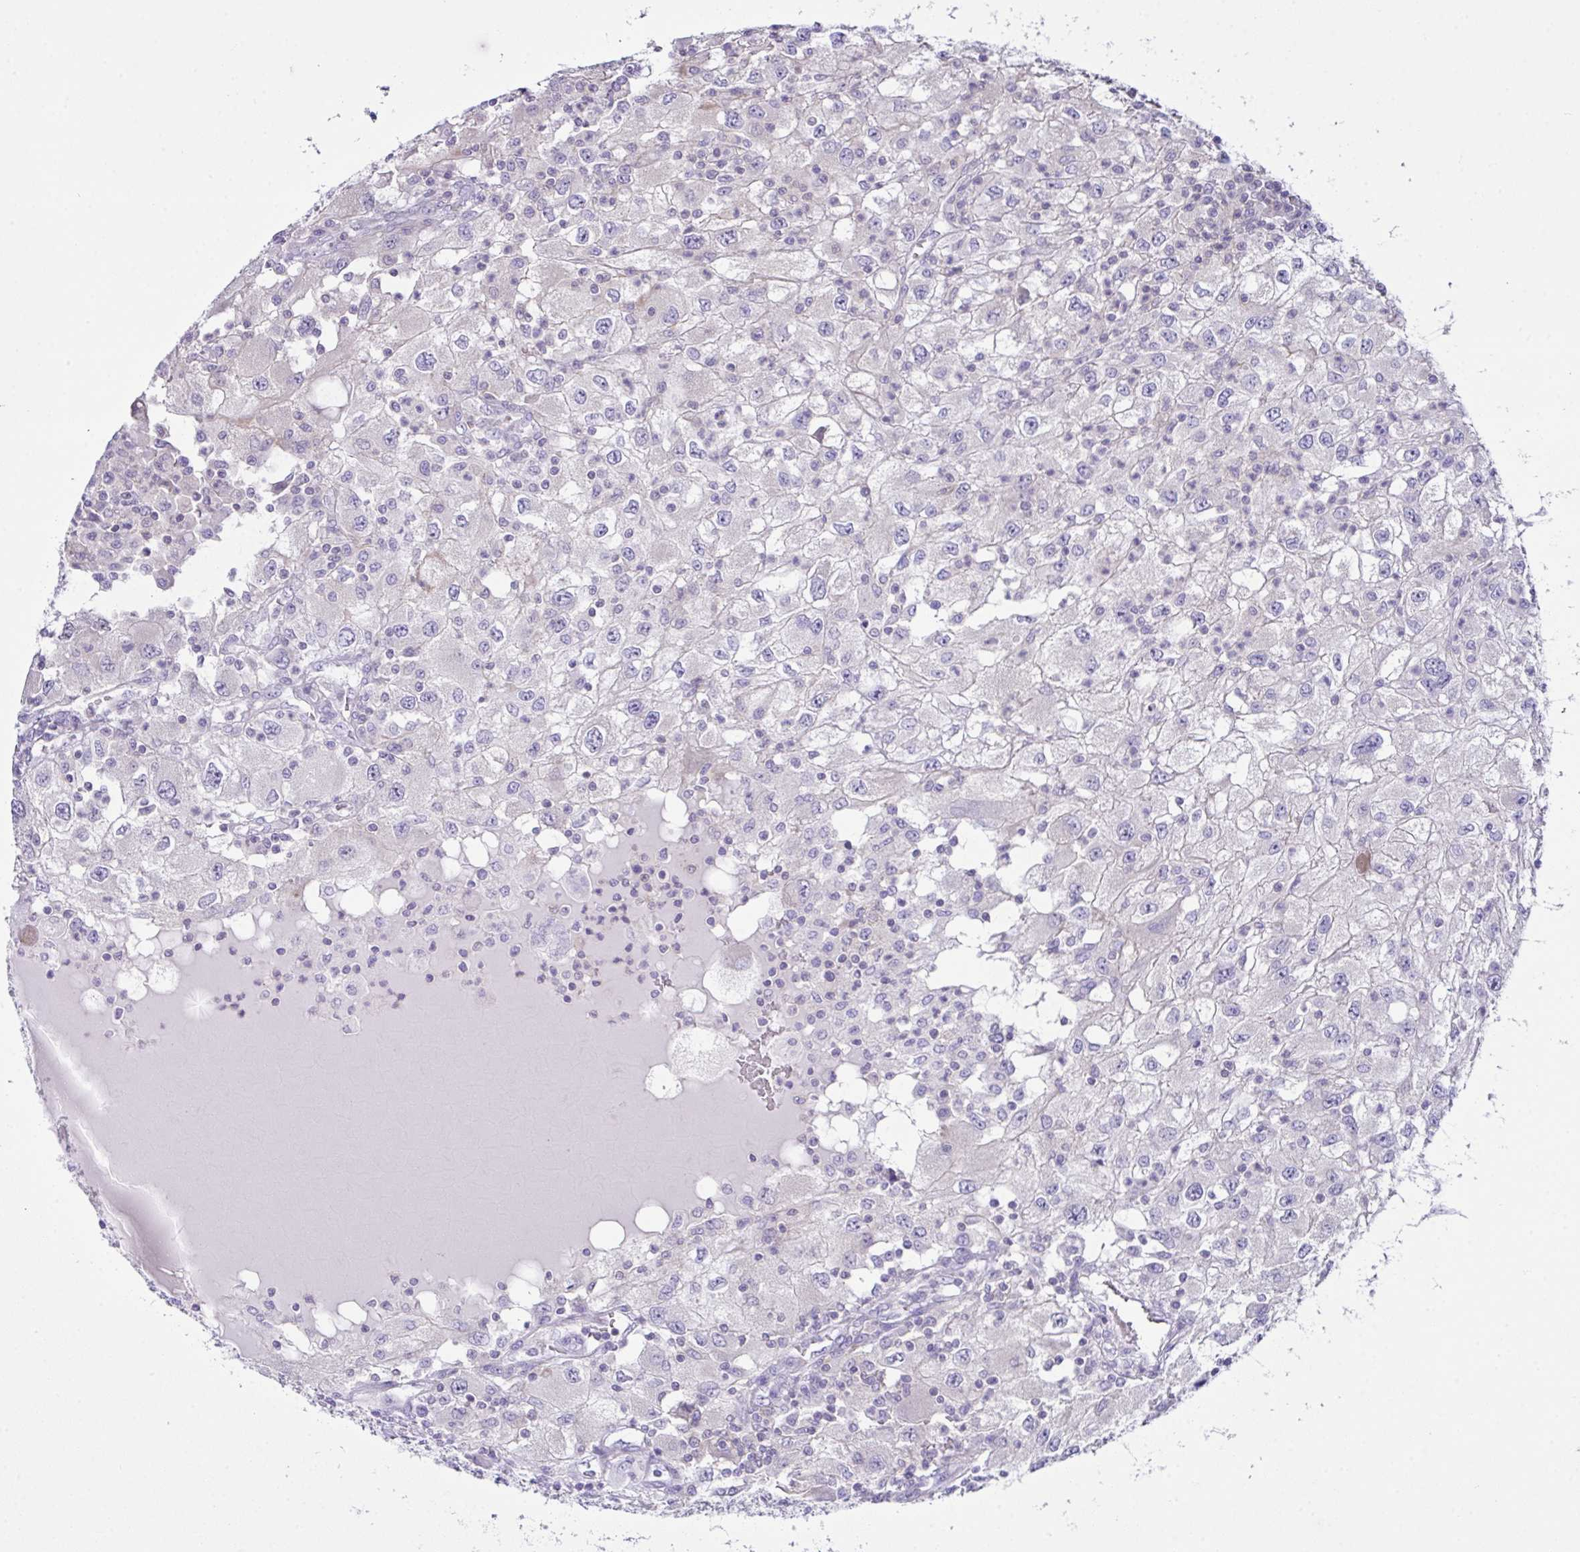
{"staining": {"intensity": "negative", "quantity": "none", "location": "none"}, "tissue": "renal cancer", "cell_type": "Tumor cells", "image_type": "cancer", "snomed": [{"axis": "morphology", "description": "Adenocarcinoma, NOS"}, {"axis": "topography", "description": "Kidney"}], "caption": "A high-resolution micrograph shows immunohistochemistry (IHC) staining of renal cancer (adenocarcinoma), which demonstrates no significant staining in tumor cells.", "gene": "D2HGDH", "patient": {"sex": "female", "age": 67}}